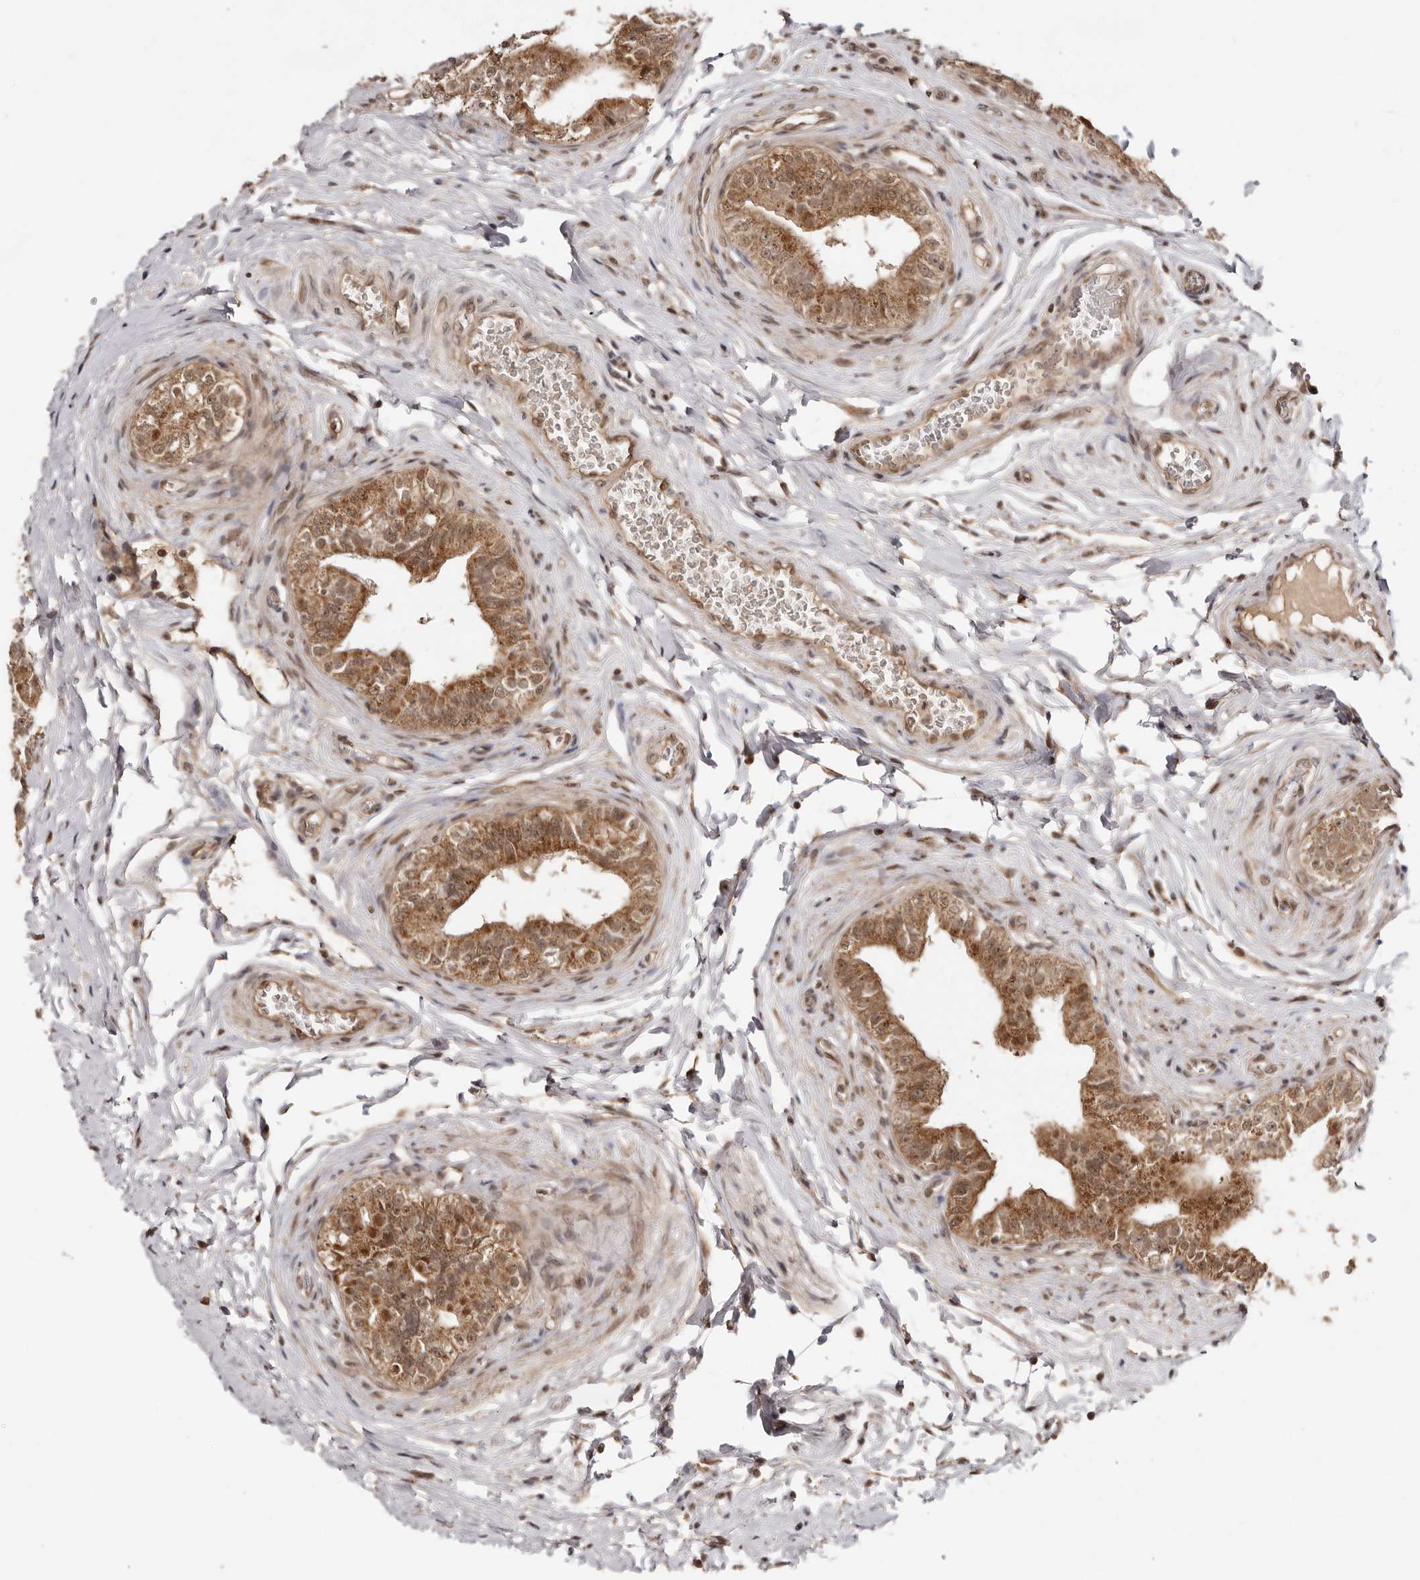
{"staining": {"intensity": "moderate", "quantity": ">75%", "location": "cytoplasmic/membranous,nuclear"}, "tissue": "epididymis", "cell_type": "Glandular cells", "image_type": "normal", "snomed": [{"axis": "morphology", "description": "Normal tissue, NOS"}, {"axis": "topography", "description": "Testis"}, {"axis": "topography", "description": "Epididymis"}], "caption": "Immunohistochemistry histopathology image of normal epididymis: human epididymis stained using immunohistochemistry displays medium levels of moderate protein expression localized specifically in the cytoplasmic/membranous,nuclear of glandular cells, appearing as a cytoplasmic/membranous,nuclear brown color.", "gene": "MED8", "patient": {"sex": "male", "age": 36}}